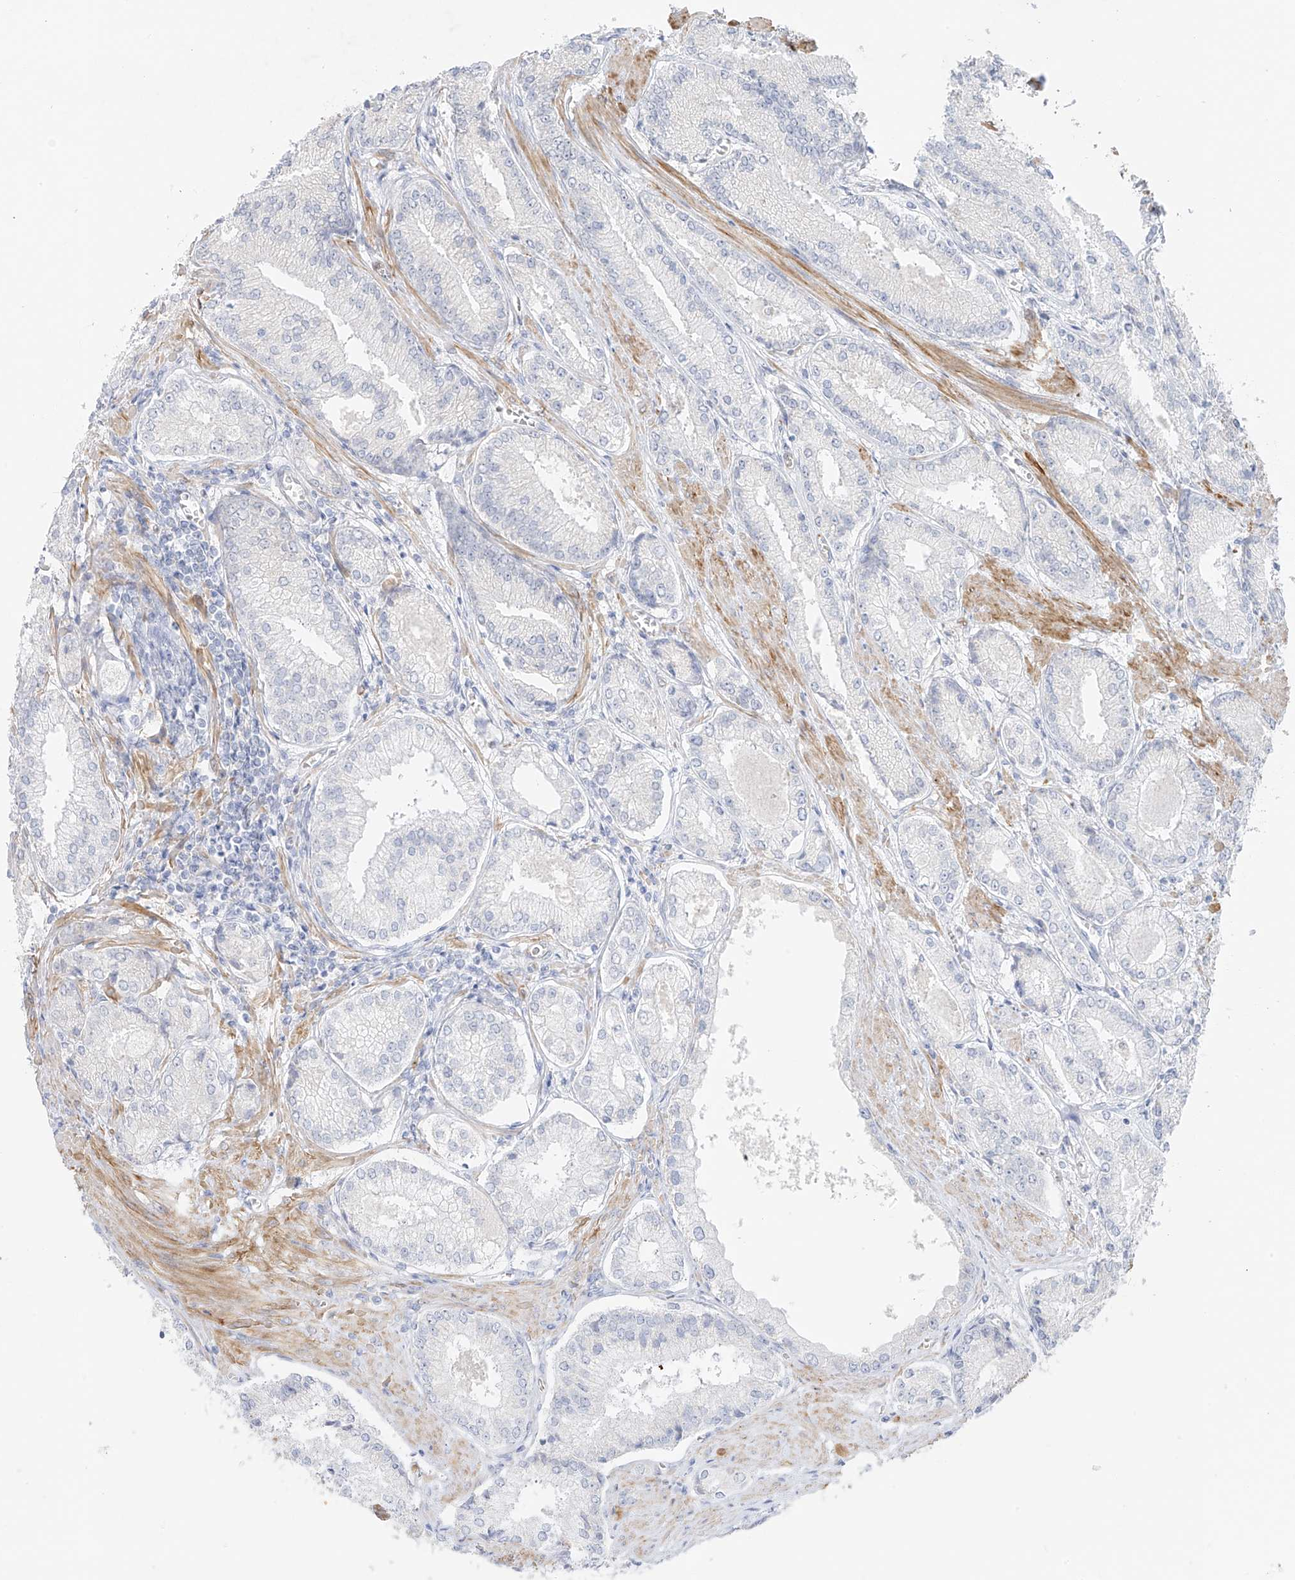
{"staining": {"intensity": "negative", "quantity": "none", "location": "none"}, "tissue": "prostate cancer", "cell_type": "Tumor cells", "image_type": "cancer", "snomed": [{"axis": "morphology", "description": "Adenocarcinoma, Low grade"}, {"axis": "topography", "description": "Prostate"}], "caption": "DAB immunohistochemical staining of prostate cancer (low-grade adenocarcinoma) demonstrates no significant expression in tumor cells.", "gene": "C11orf87", "patient": {"sex": "male", "age": 54}}